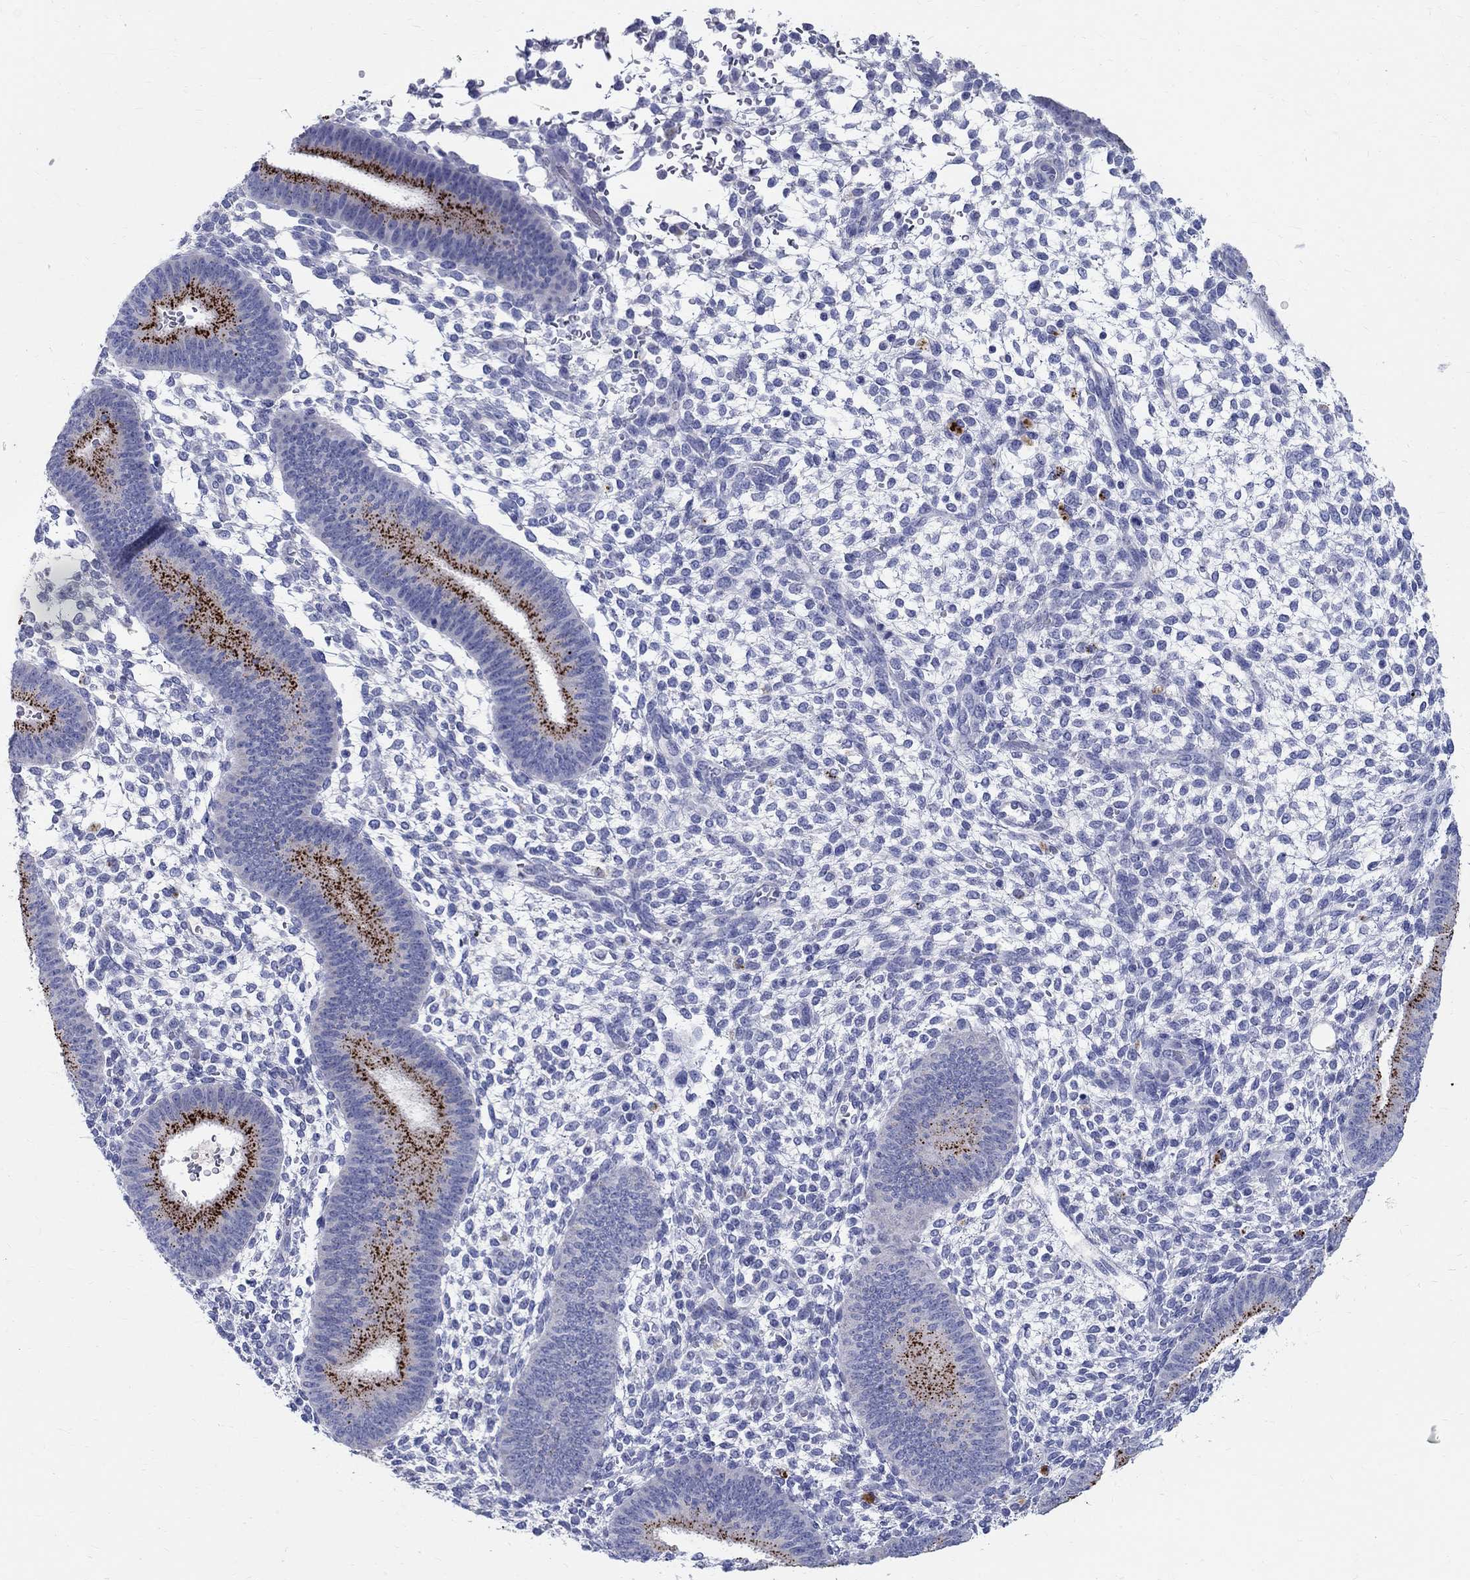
{"staining": {"intensity": "negative", "quantity": "none", "location": "none"}, "tissue": "endometrium", "cell_type": "Cells in endometrial stroma", "image_type": "normal", "snomed": [{"axis": "morphology", "description": "Normal tissue, NOS"}, {"axis": "topography", "description": "Endometrium"}], "caption": "DAB immunohistochemical staining of benign endometrium demonstrates no significant positivity in cells in endometrial stroma. (DAB (3,3'-diaminobenzidine) IHC with hematoxylin counter stain).", "gene": "SOX2", "patient": {"sex": "female", "age": 39}}